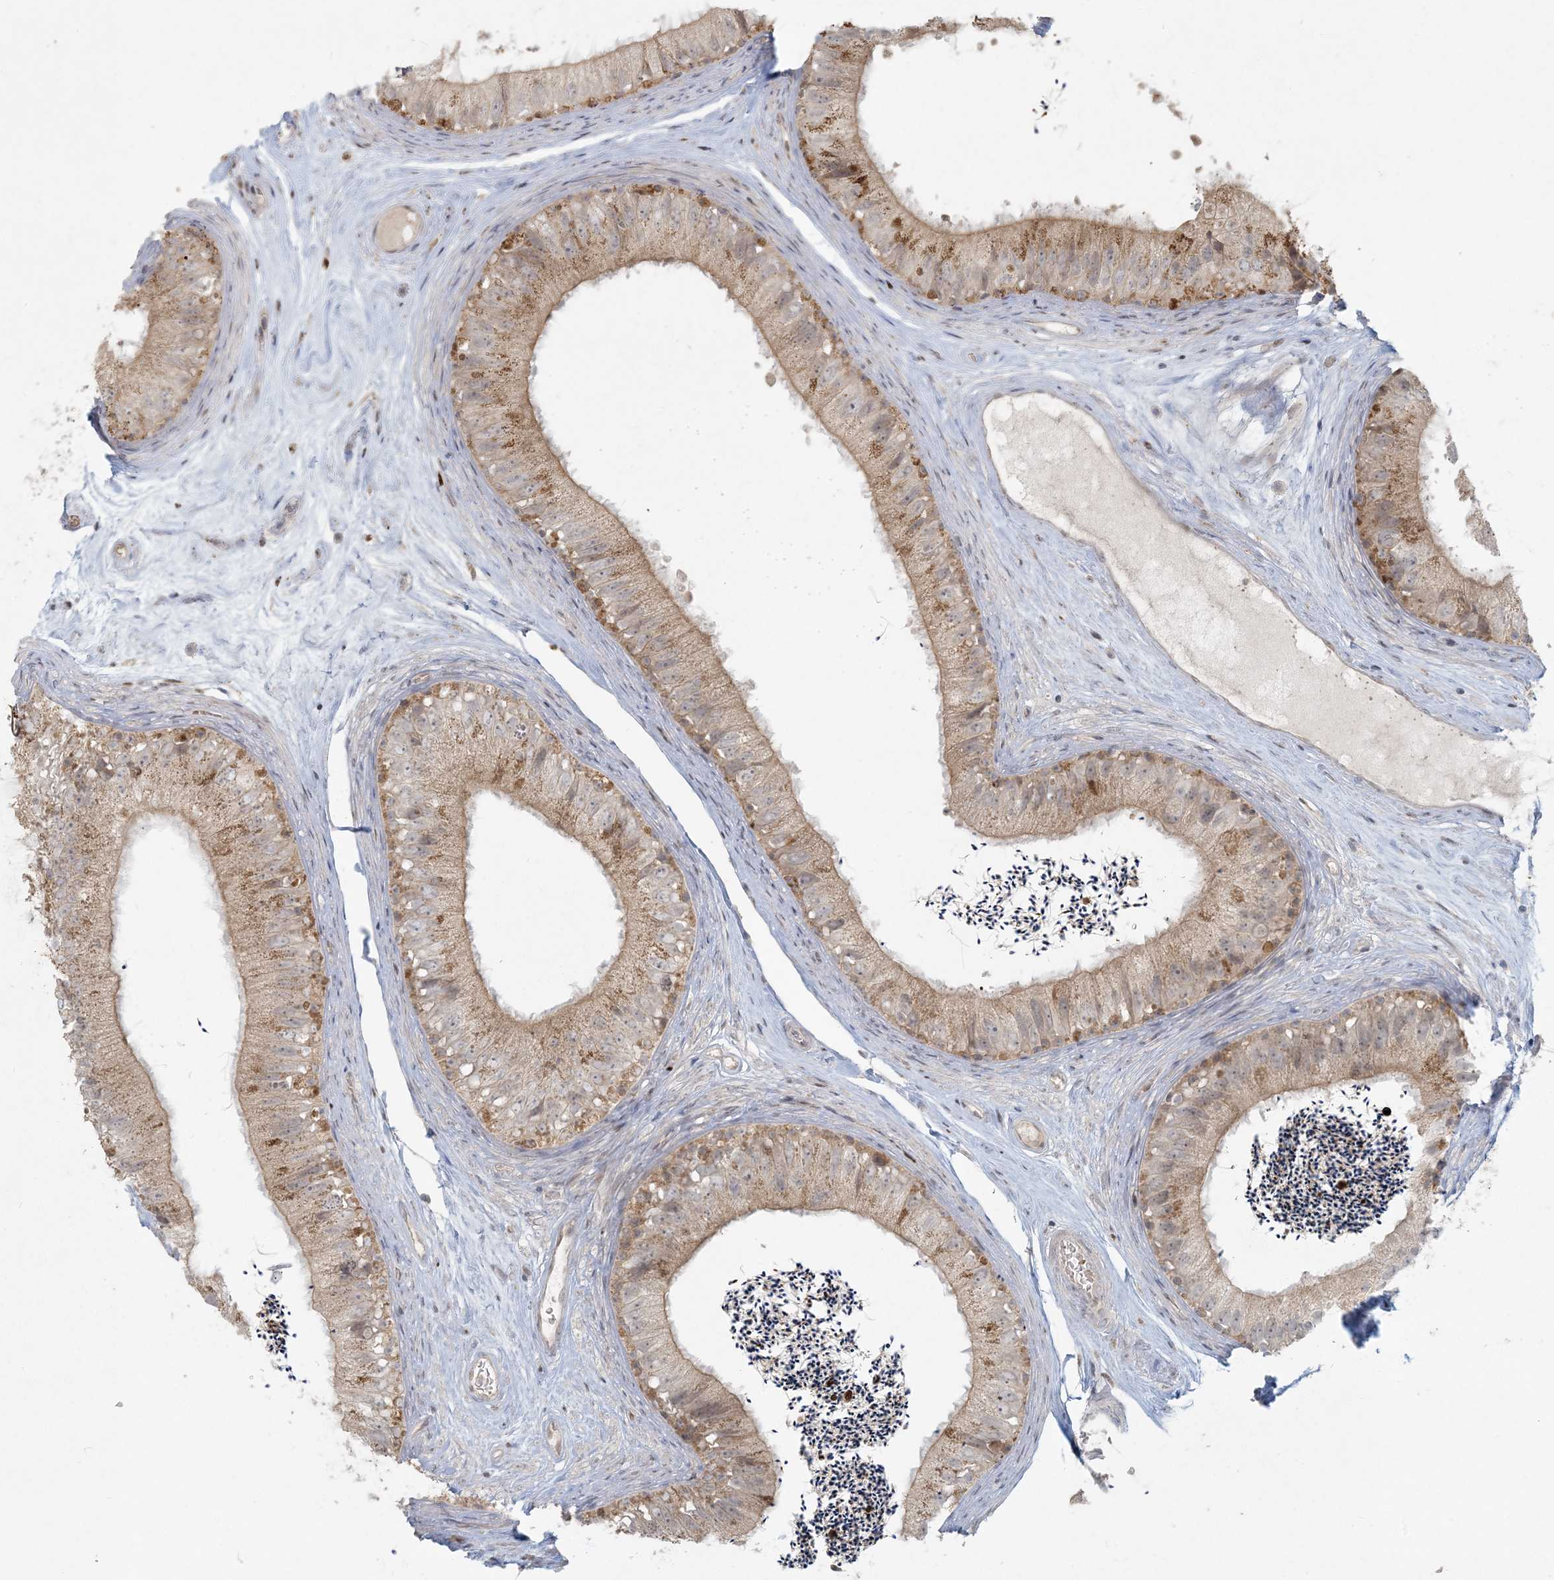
{"staining": {"intensity": "moderate", "quantity": "<25%", "location": "cytoplasmic/membranous"}, "tissue": "epididymis", "cell_type": "Glandular cells", "image_type": "normal", "snomed": [{"axis": "morphology", "description": "Normal tissue, NOS"}, {"axis": "topography", "description": "Epididymis"}], "caption": "A micrograph showing moderate cytoplasmic/membranous positivity in approximately <25% of glandular cells in benign epididymis, as visualized by brown immunohistochemical staining.", "gene": "CTDNEP1", "patient": {"sex": "male", "age": 77}}